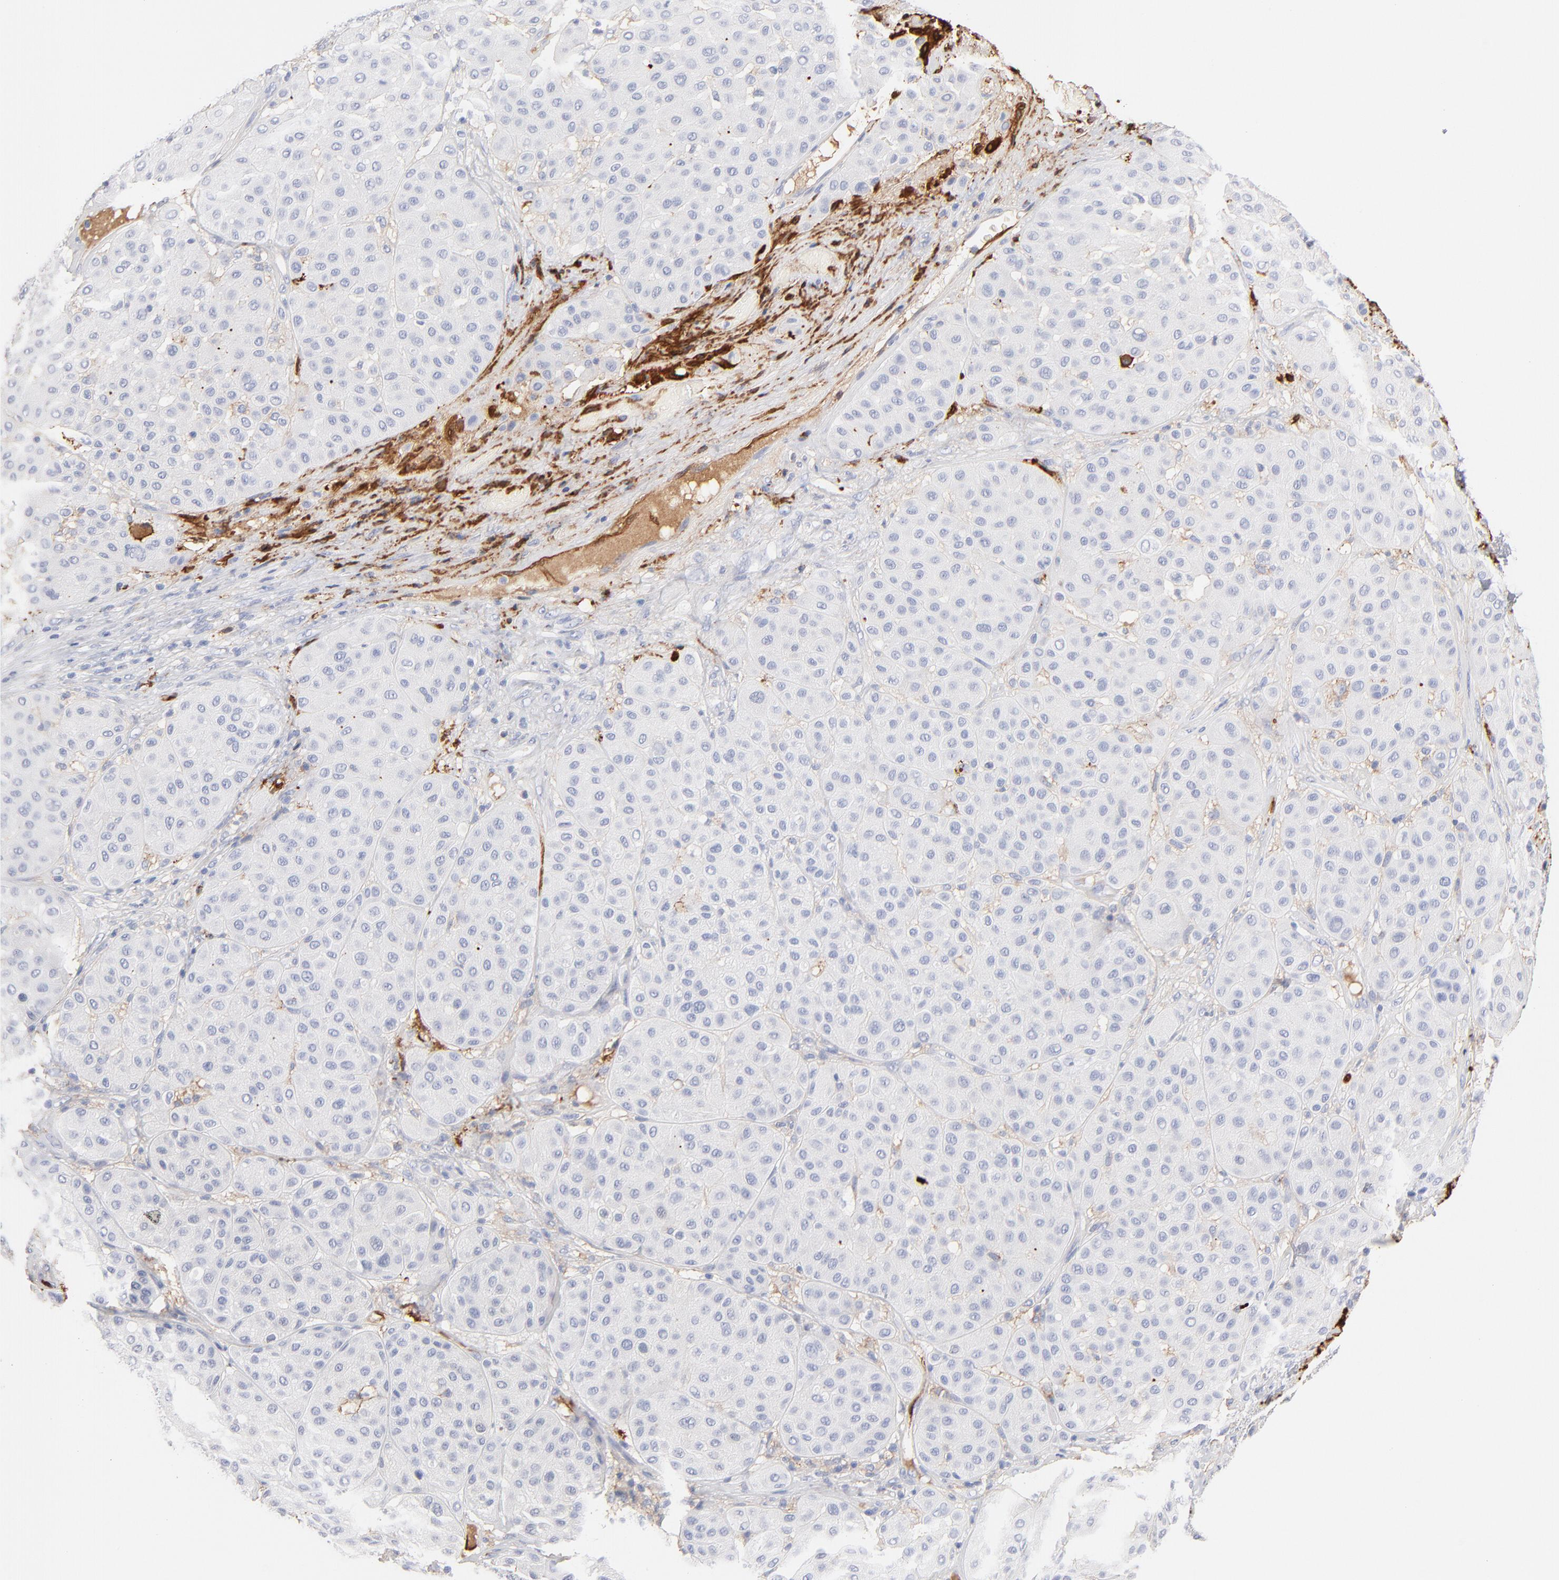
{"staining": {"intensity": "negative", "quantity": "none", "location": "none"}, "tissue": "melanoma", "cell_type": "Tumor cells", "image_type": "cancer", "snomed": [{"axis": "morphology", "description": "Normal tissue, NOS"}, {"axis": "morphology", "description": "Malignant melanoma, Metastatic site"}, {"axis": "topography", "description": "Skin"}], "caption": "IHC image of human malignant melanoma (metastatic site) stained for a protein (brown), which displays no staining in tumor cells.", "gene": "APOH", "patient": {"sex": "male", "age": 41}}